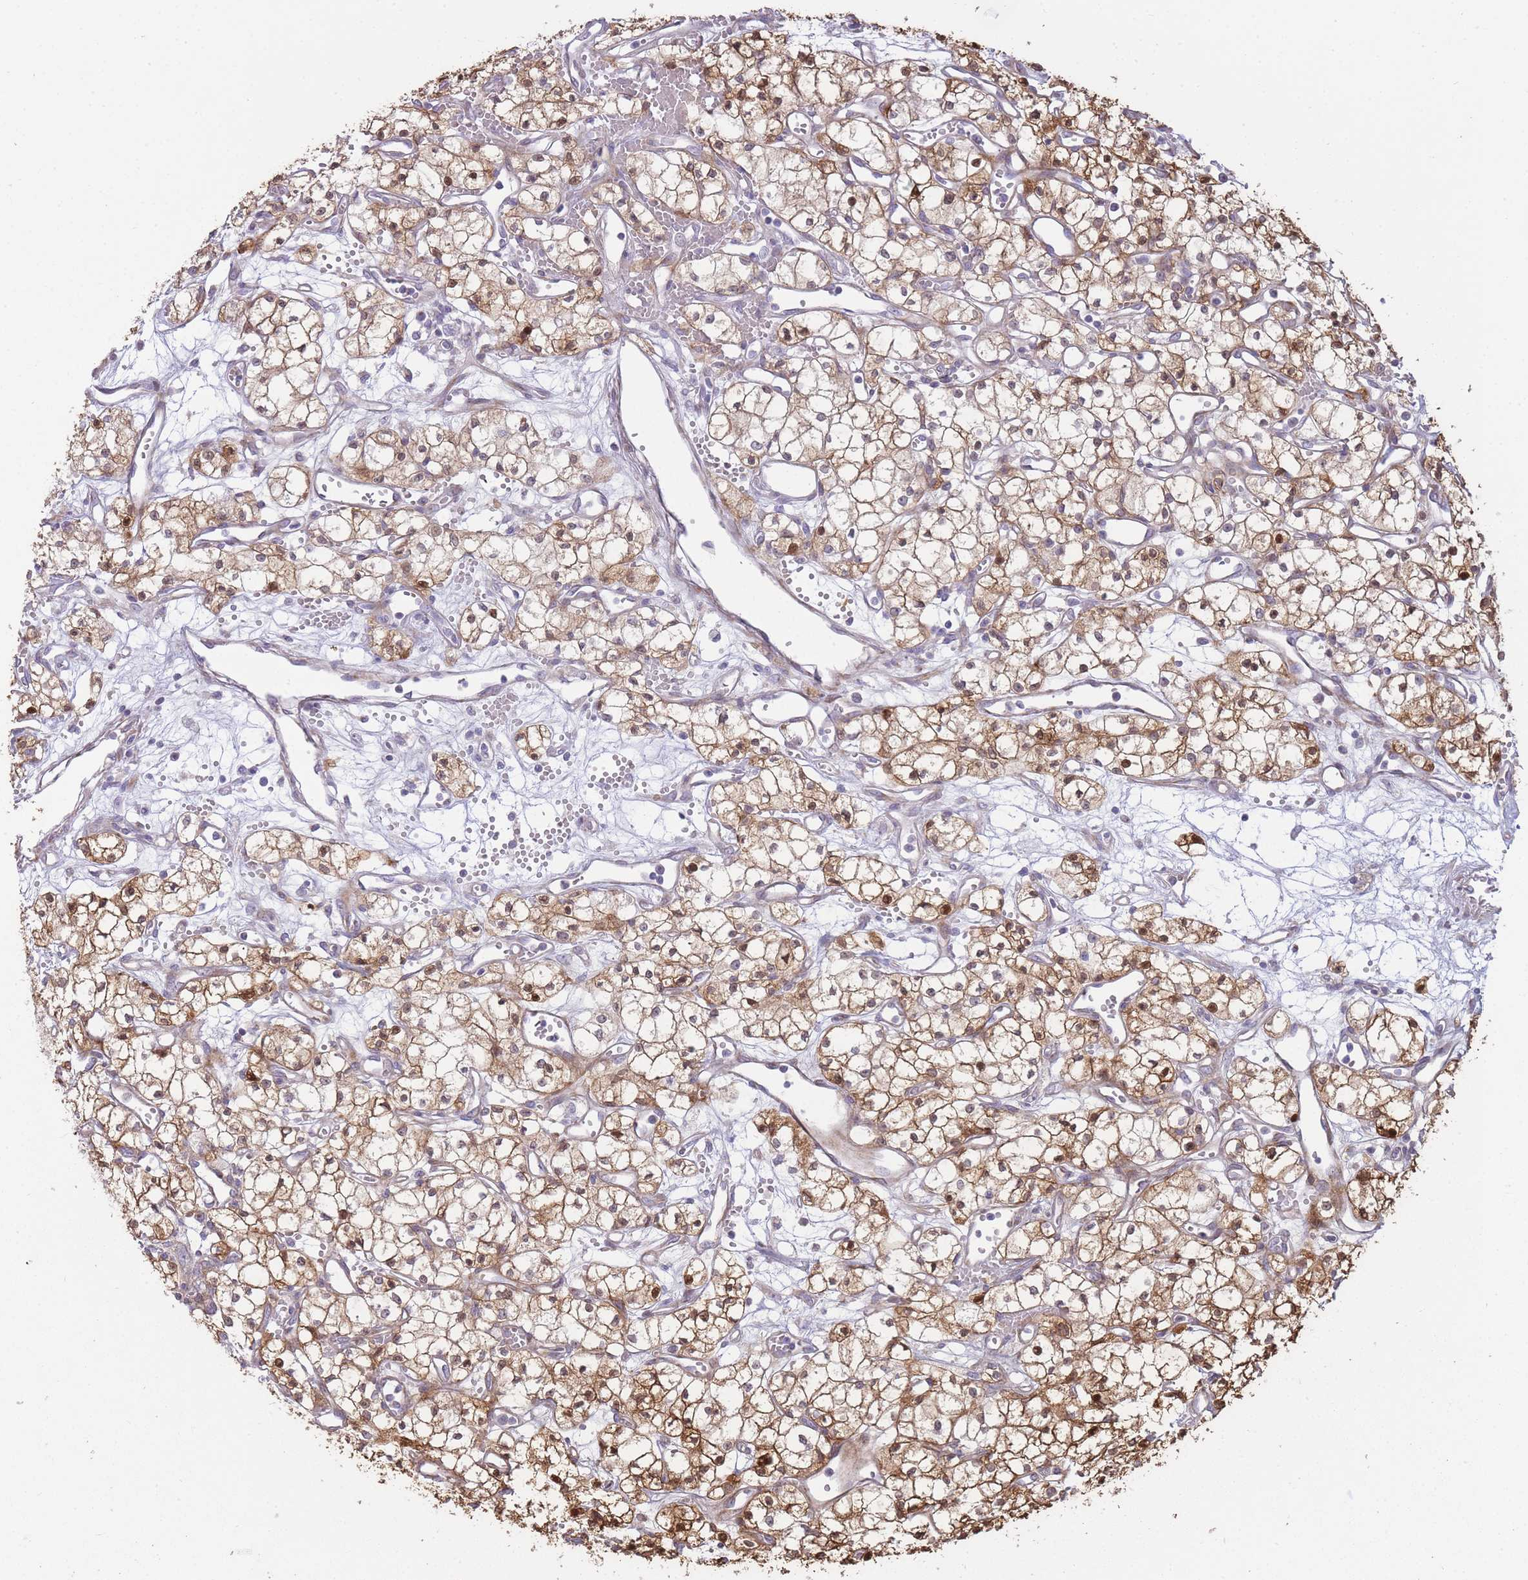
{"staining": {"intensity": "moderate", "quantity": ">75%", "location": "cytoplasmic/membranous,nuclear"}, "tissue": "renal cancer", "cell_type": "Tumor cells", "image_type": "cancer", "snomed": [{"axis": "morphology", "description": "Adenocarcinoma, NOS"}, {"axis": "topography", "description": "Kidney"}], "caption": "Human renal cancer (adenocarcinoma) stained with a protein marker exhibits moderate staining in tumor cells.", "gene": "PPP3R2", "patient": {"sex": "male", "age": 59}}